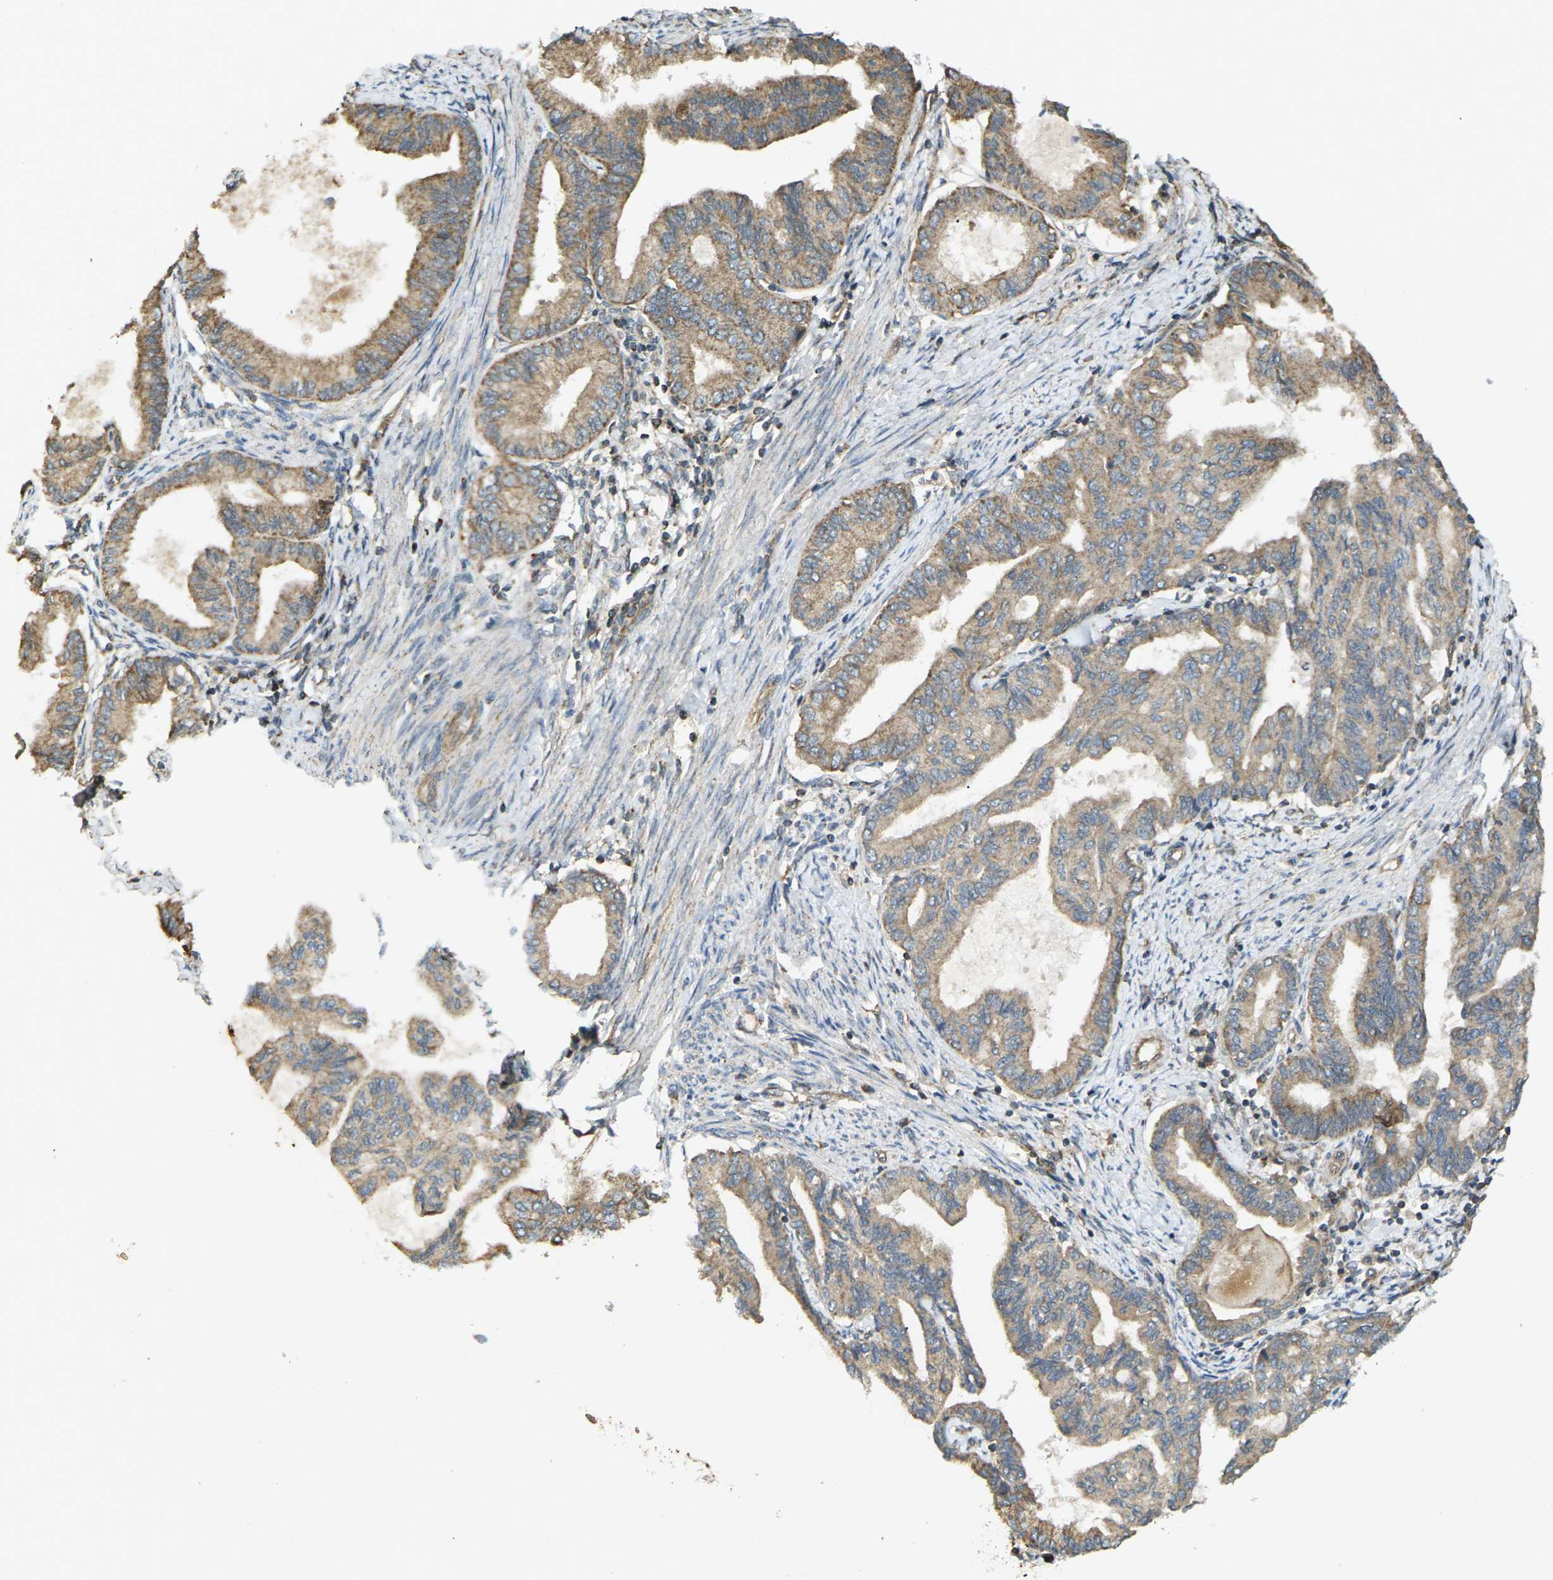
{"staining": {"intensity": "moderate", "quantity": ">75%", "location": "cytoplasmic/membranous"}, "tissue": "endometrial cancer", "cell_type": "Tumor cells", "image_type": "cancer", "snomed": [{"axis": "morphology", "description": "Adenocarcinoma, NOS"}, {"axis": "topography", "description": "Endometrium"}], "caption": "Moderate cytoplasmic/membranous positivity is seen in about >75% of tumor cells in endometrial cancer. (brown staining indicates protein expression, while blue staining denotes nuclei).", "gene": "KSR1", "patient": {"sex": "female", "age": 86}}